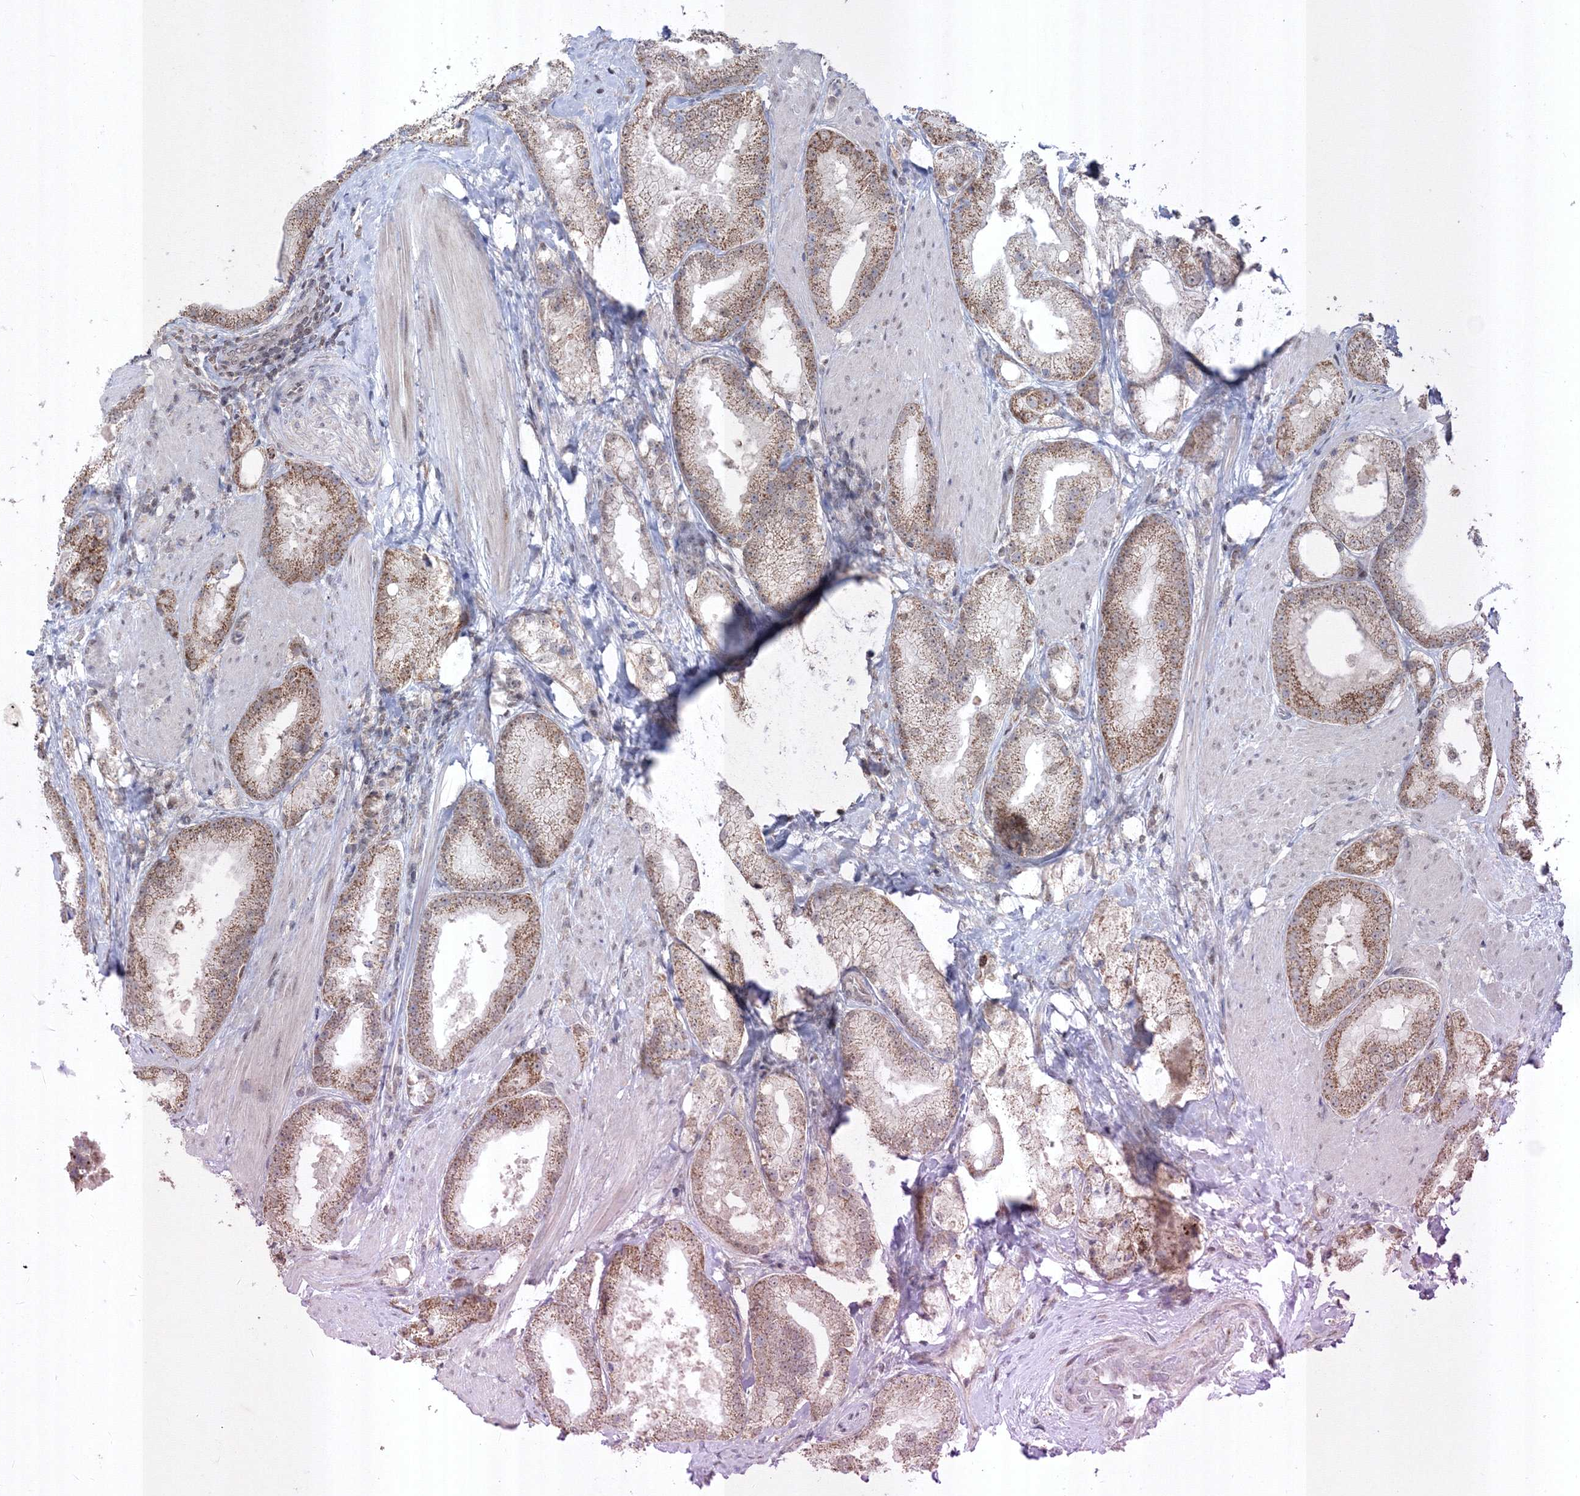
{"staining": {"intensity": "moderate", "quantity": ">75%", "location": "cytoplasmic/membranous"}, "tissue": "prostate cancer", "cell_type": "Tumor cells", "image_type": "cancer", "snomed": [{"axis": "morphology", "description": "Adenocarcinoma, Low grade"}, {"axis": "topography", "description": "Prostate"}], "caption": "An IHC micrograph of tumor tissue is shown. Protein staining in brown shows moderate cytoplasmic/membranous positivity in low-grade adenocarcinoma (prostate) within tumor cells. The staining was performed using DAB (3,3'-diaminobenzidine) to visualize the protein expression in brown, while the nuclei were stained in blue with hematoxylin (Magnification: 20x).", "gene": "GRSF1", "patient": {"sex": "male", "age": 67}}